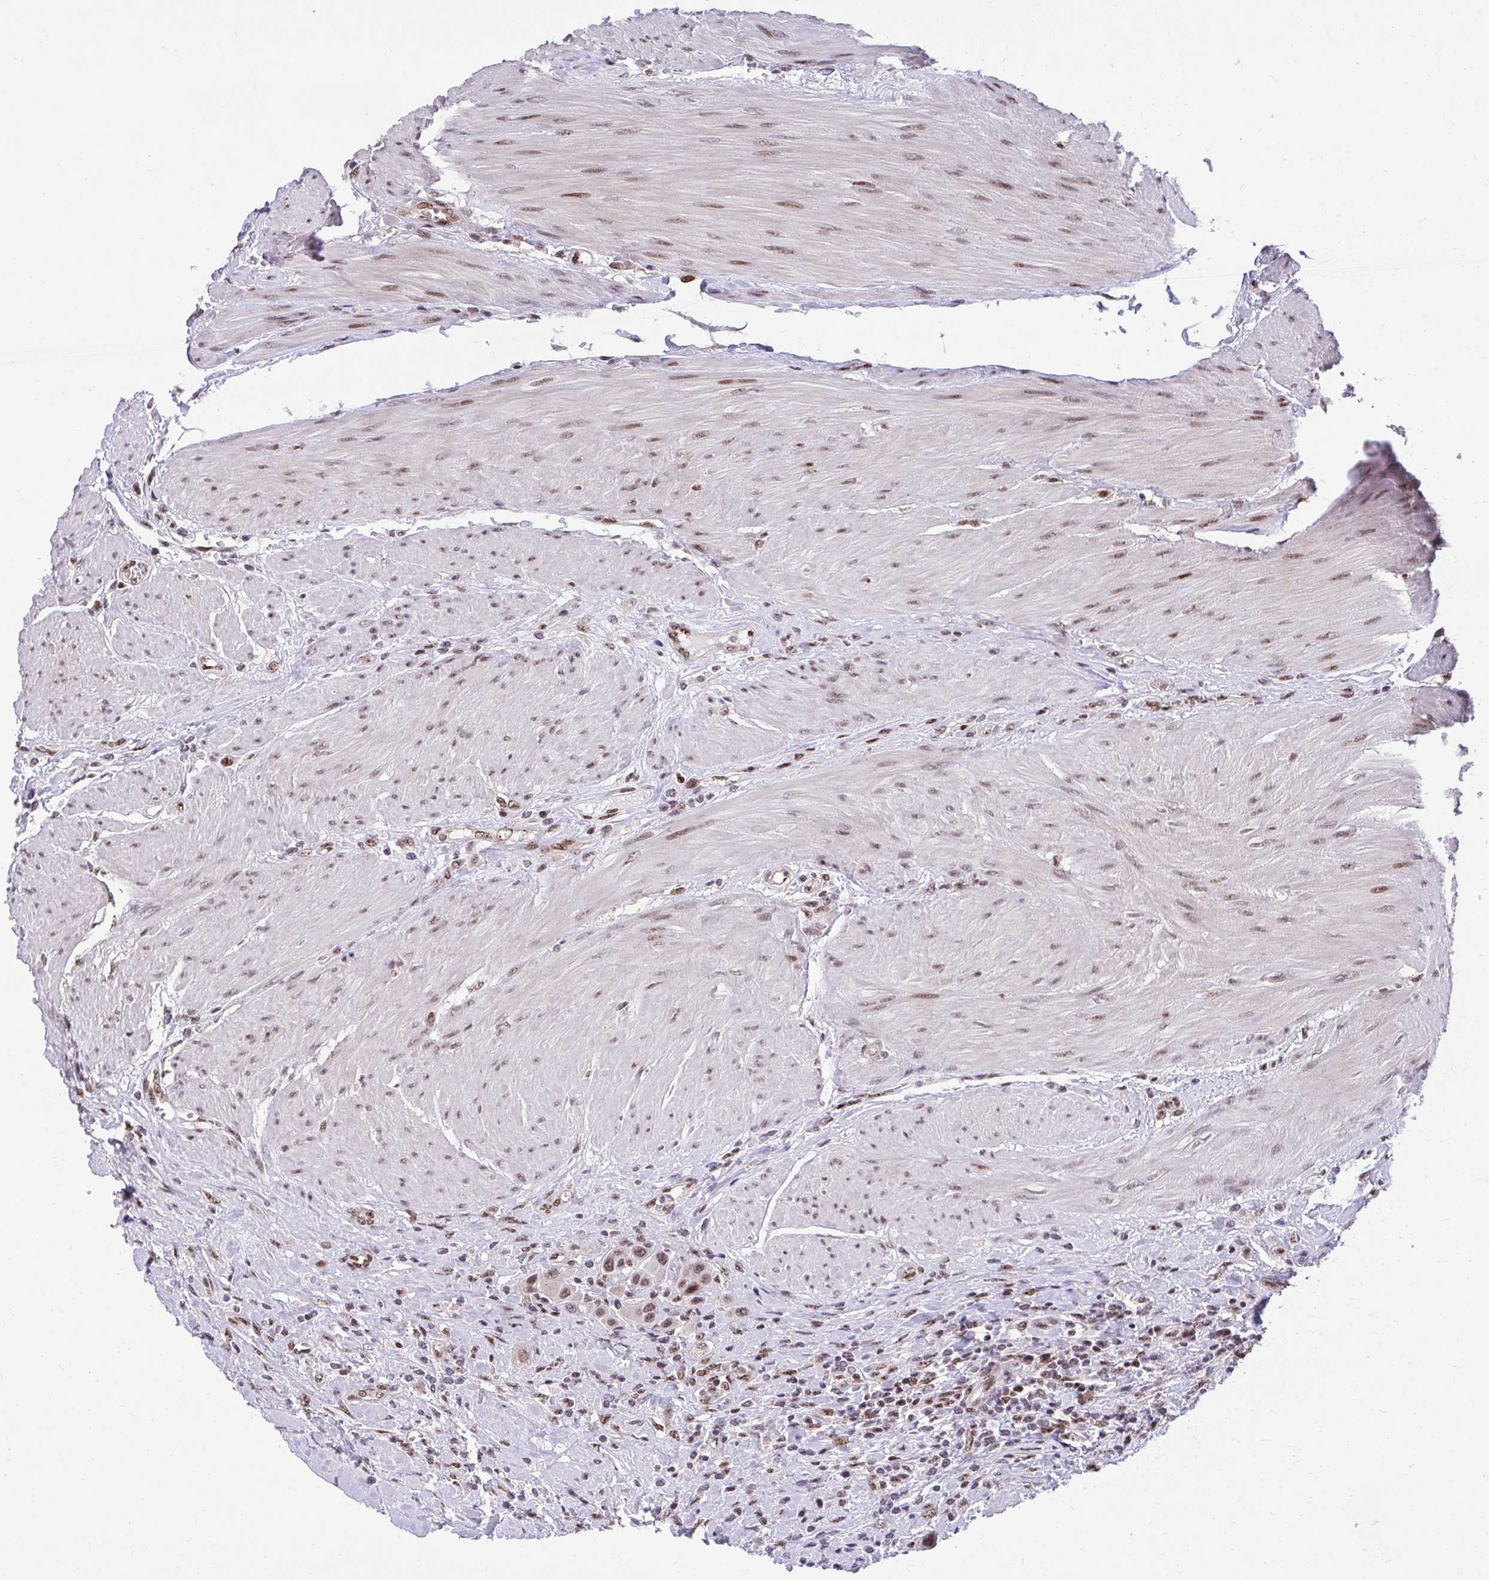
{"staining": {"intensity": "moderate", "quantity": ">75%", "location": "nuclear"}, "tissue": "urothelial cancer", "cell_type": "Tumor cells", "image_type": "cancer", "snomed": [{"axis": "morphology", "description": "Urothelial carcinoma, High grade"}, {"axis": "topography", "description": "Urinary bladder"}], "caption": "This photomicrograph shows immunohistochemistry (IHC) staining of urothelial cancer, with medium moderate nuclear staining in approximately >75% of tumor cells.", "gene": "HOXA4", "patient": {"sex": "male", "age": 50}}